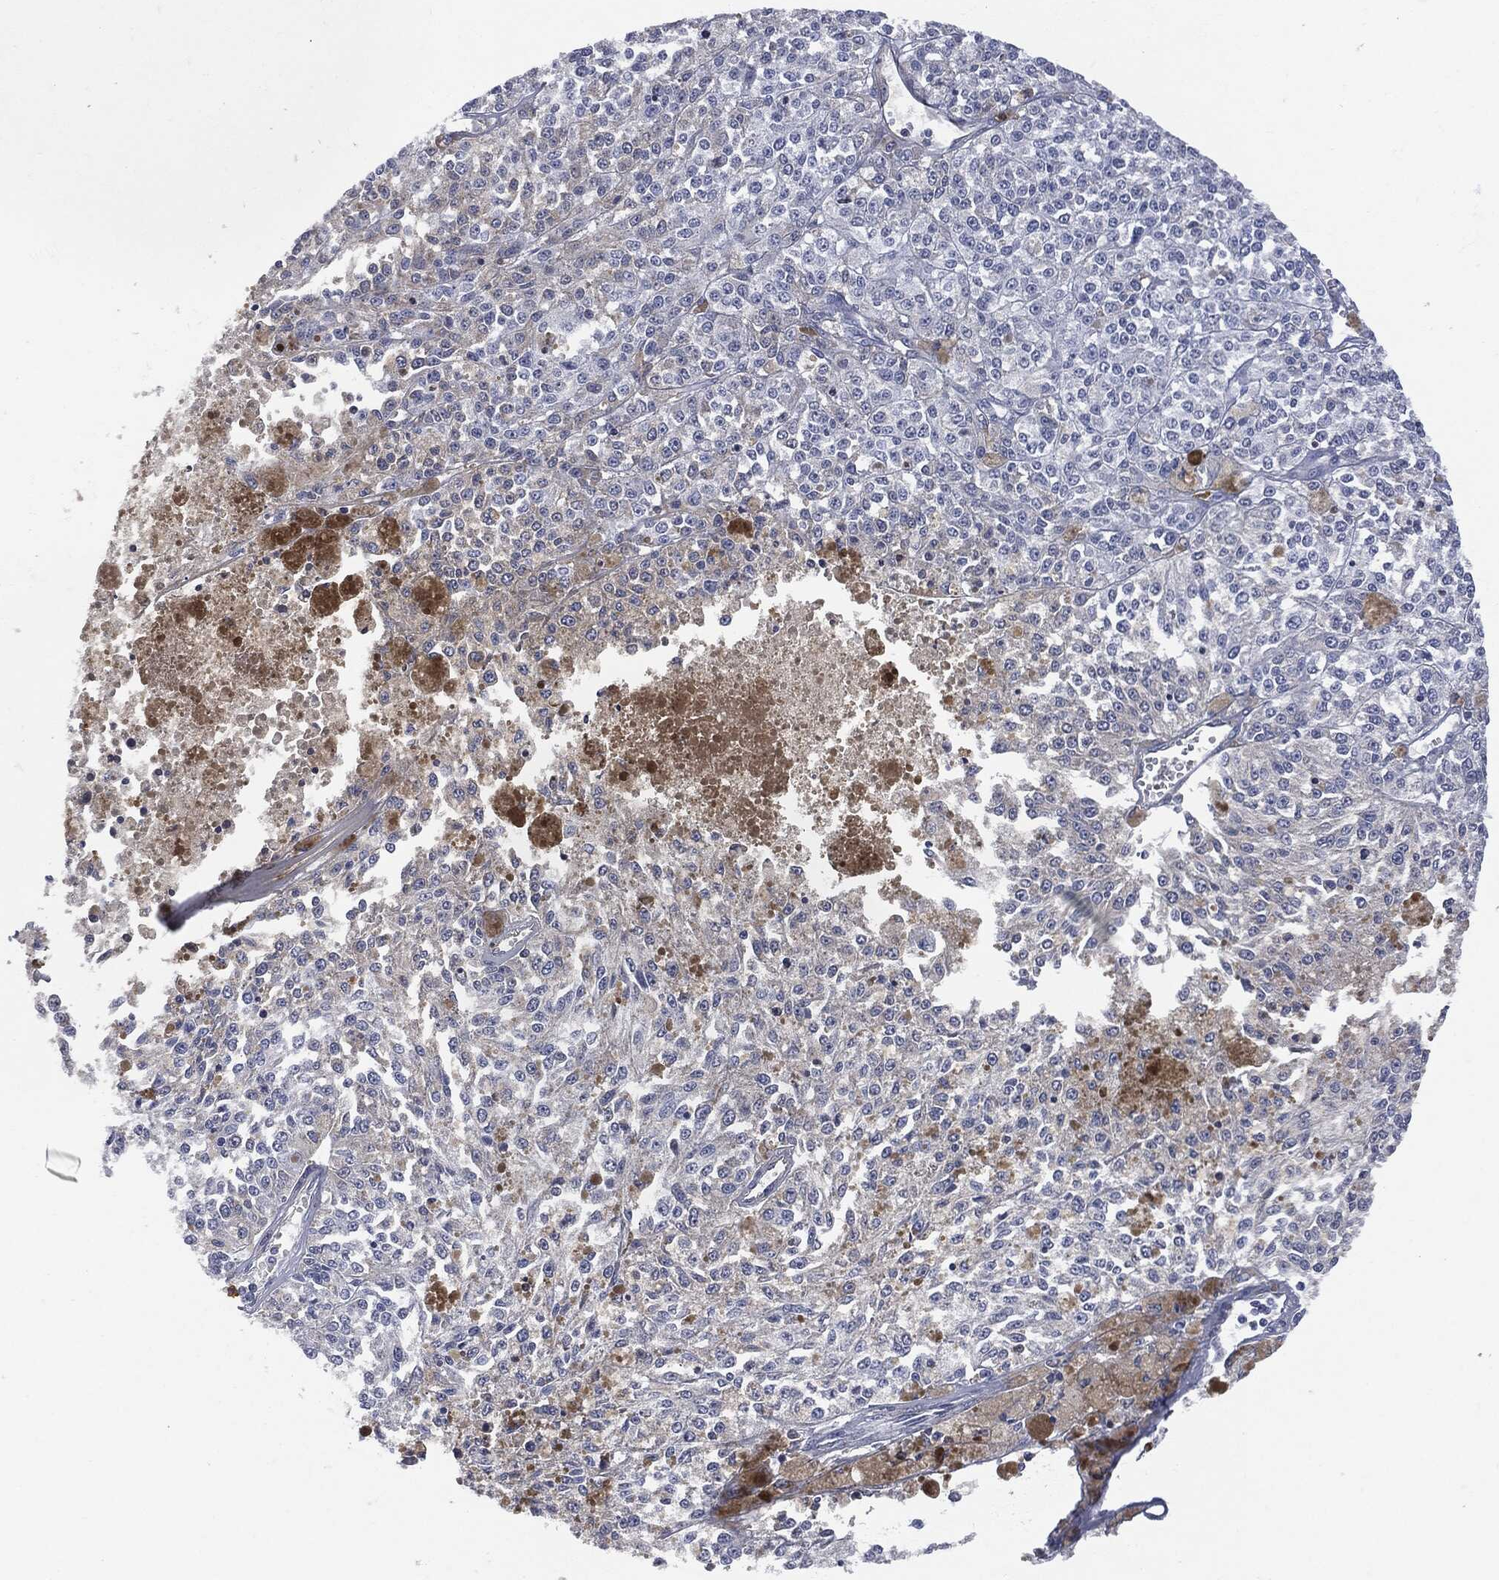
{"staining": {"intensity": "negative", "quantity": "none", "location": "none"}, "tissue": "melanoma", "cell_type": "Tumor cells", "image_type": "cancer", "snomed": [{"axis": "morphology", "description": "Malignant melanoma, Metastatic site"}, {"axis": "topography", "description": "Lymph node"}], "caption": "This is a photomicrograph of immunohistochemistry (IHC) staining of malignant melanoma (metastatic site), which shows no expression in tumor cells. (DAB immunohistochemistry, high magnification).", "gene": "BTK", "patient": {"sex": "female", "age": 64}}